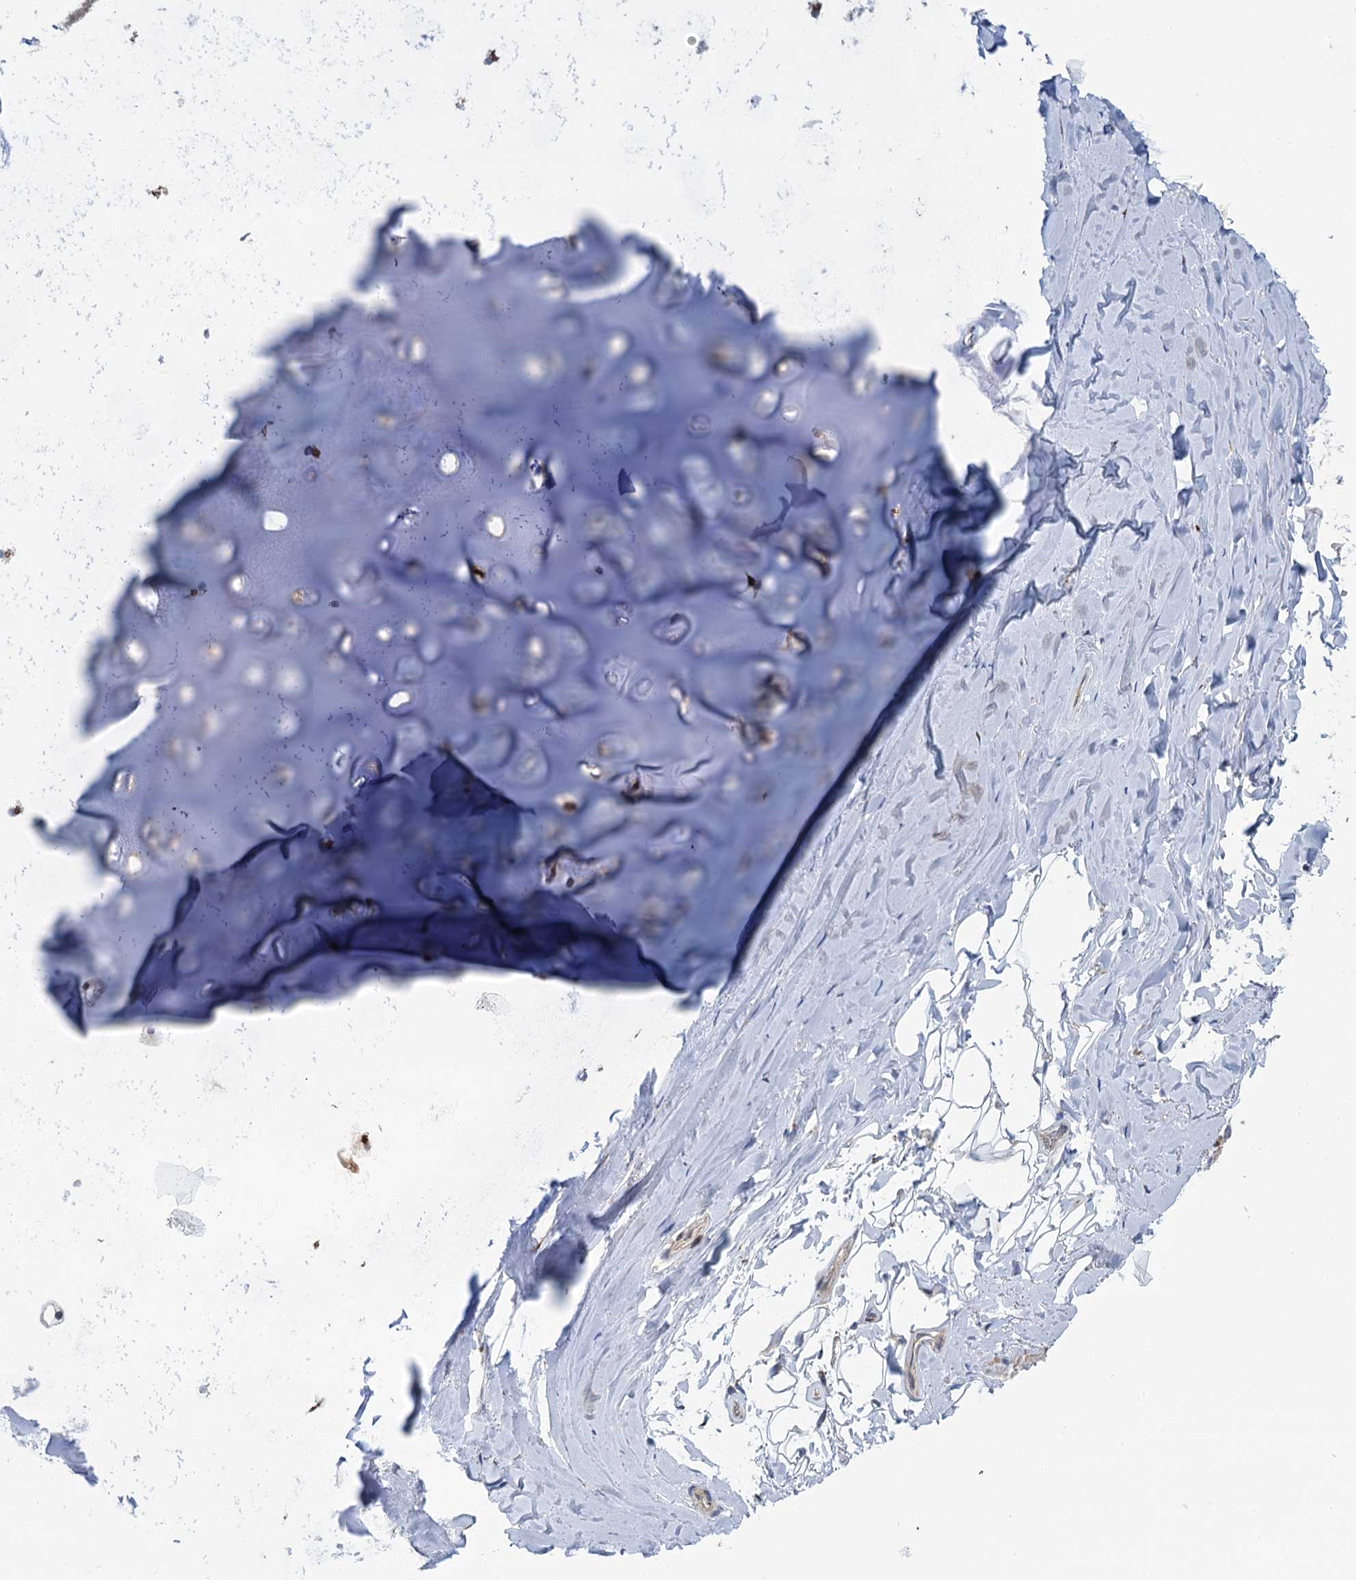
{"staining": {"intensity": "negative", "quantity": "none", "location": "none"}, "tissue": "adipose tissue", "cell_type": "Adipocytes", "image_type": "normal", "snomed": [{"axis": "morphology", "description": "Normal tissue, NOS"}, {"axis": "topography", "description": "Lymph node"}, {"axis": "topography", "description": "Bronchus"}], "caption": "Adipocytes are negative for protein expression in unremarkable human adipose tissue. (DAB immunohistochemistry (IHC) with hematoxylin counter stain).", "gene": "ELP4", "patient": {"sex": "male", "age": 63}}